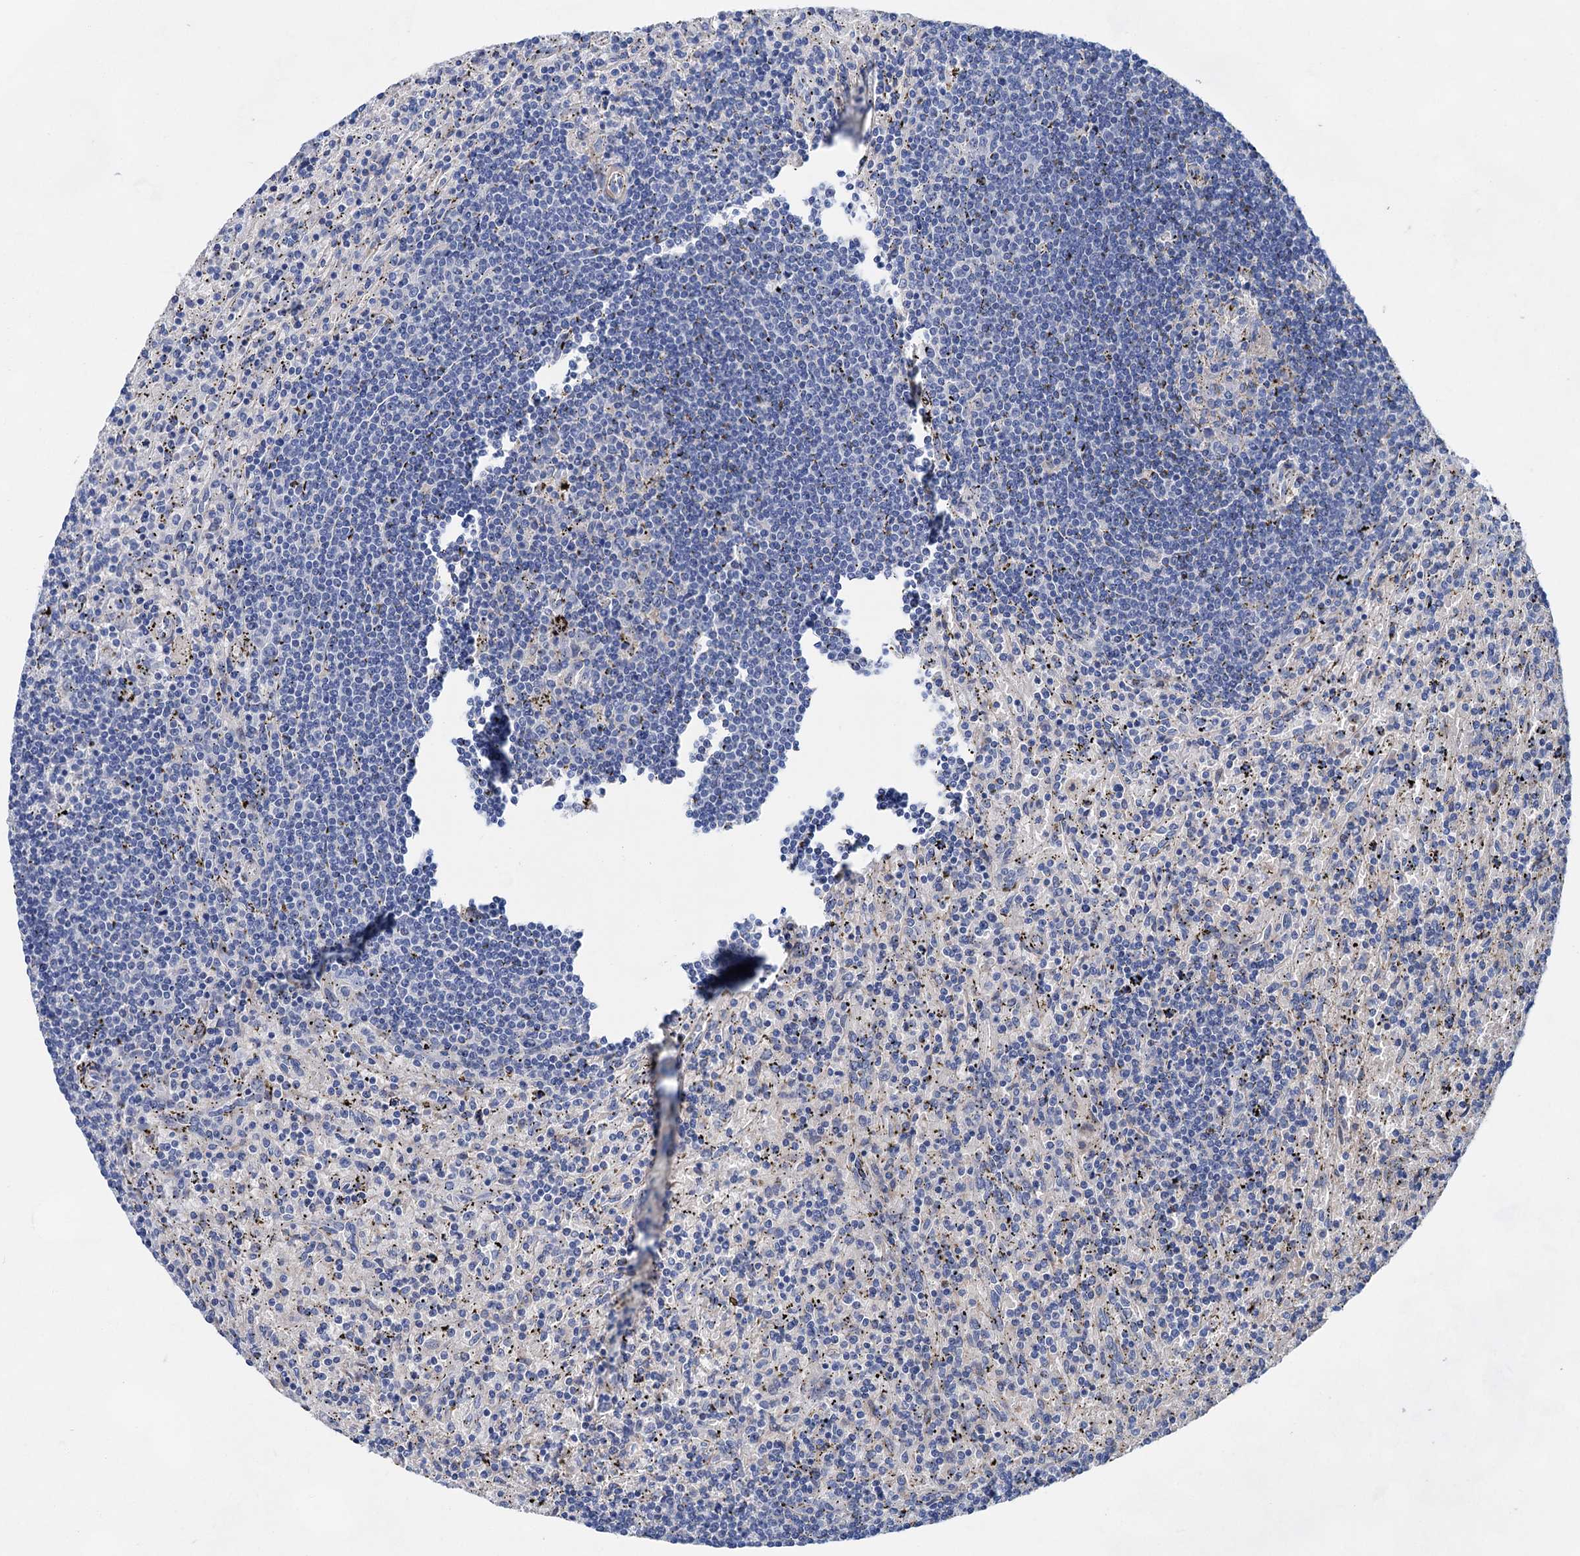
{"staining": {"intensity": "negative", "quantity": "none", "location": "none"}, "tissue": "lymphoma", "cell_type": "Tumor cells", "image_type": "cancer", "snomed": [{"axis": "morphology", "description": "Malignant lymphoma, non-Hodgkin's type, Low grade"}, {"axis": "topography", "description": "Spleen"}], "caption": "Immunohistochemistry histopathology image of neoplastic tissue: human low-grade malignant lymphoma, non-Hodgkin's type stained with DAB (3,3'-diaminobenzidine) displays no significant protein positivity in tumor cells. (DAB IHC with hematoxylin counter stain).", "gene": "GPR155", "patient": {"sex": "male", "age": 76}}